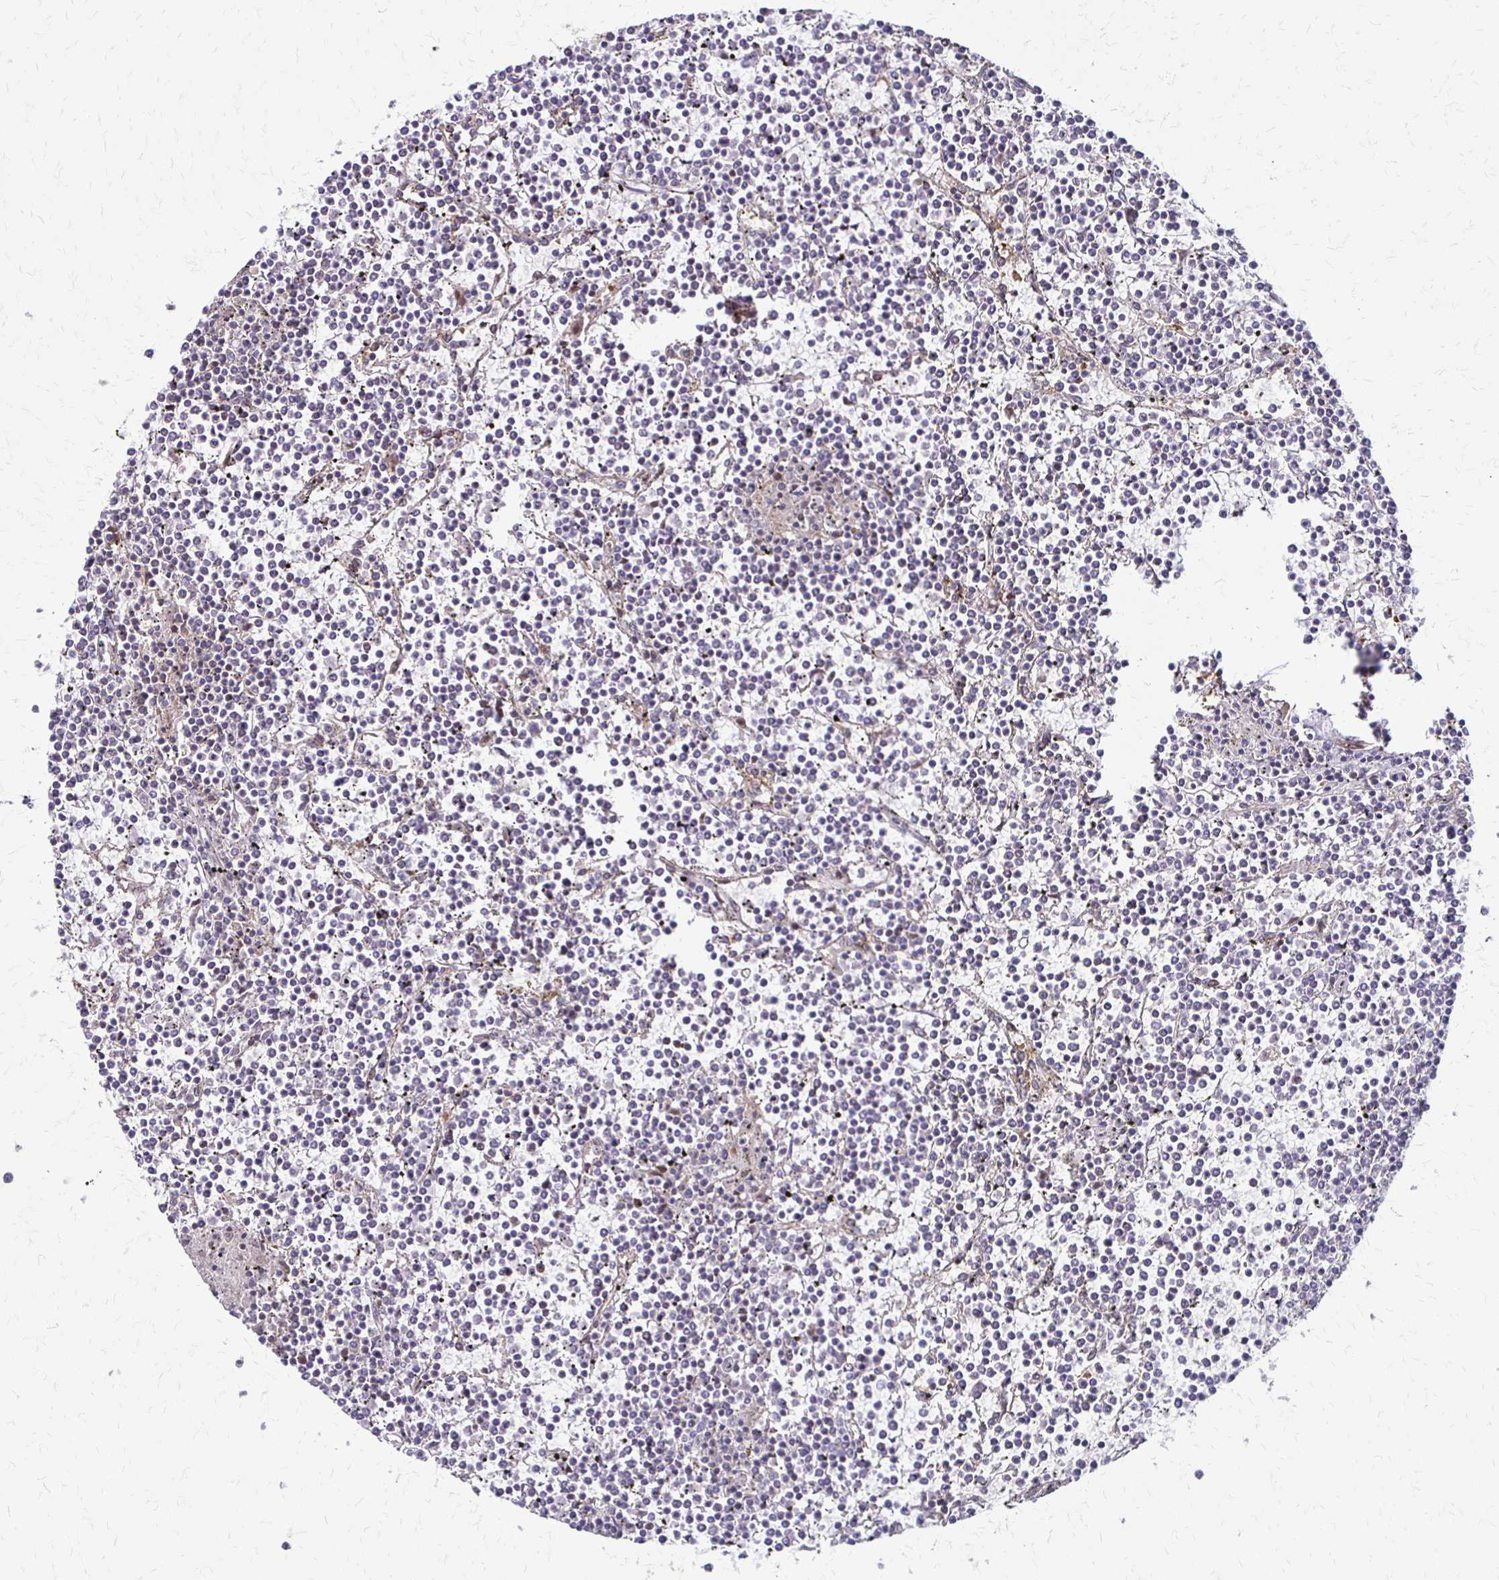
{"staining": {"intensity": "negative", "quantity": "none", "location": "none"}, "tissue": "lymphoma", "cell_type": "Tumor cells", "image_type": "cancer", "snomed": [{"axis": "morphology", "description": "Malignant lymphoma, non-Hodgkin's type, Low grade"}, {"axis": "topography", "description": "Spleen"}], "caption": "Malignant lymphoma, non-Hodgkin's type (low-grade) was stained to show a protein in brown. There is no significant expression in tumor cells. (DAB immunohistochemistry (IHC) visualized using brightfield microscopy, high magnification).", "gene": "CFL2", "patient": {"sex": "female", "age": 19}}